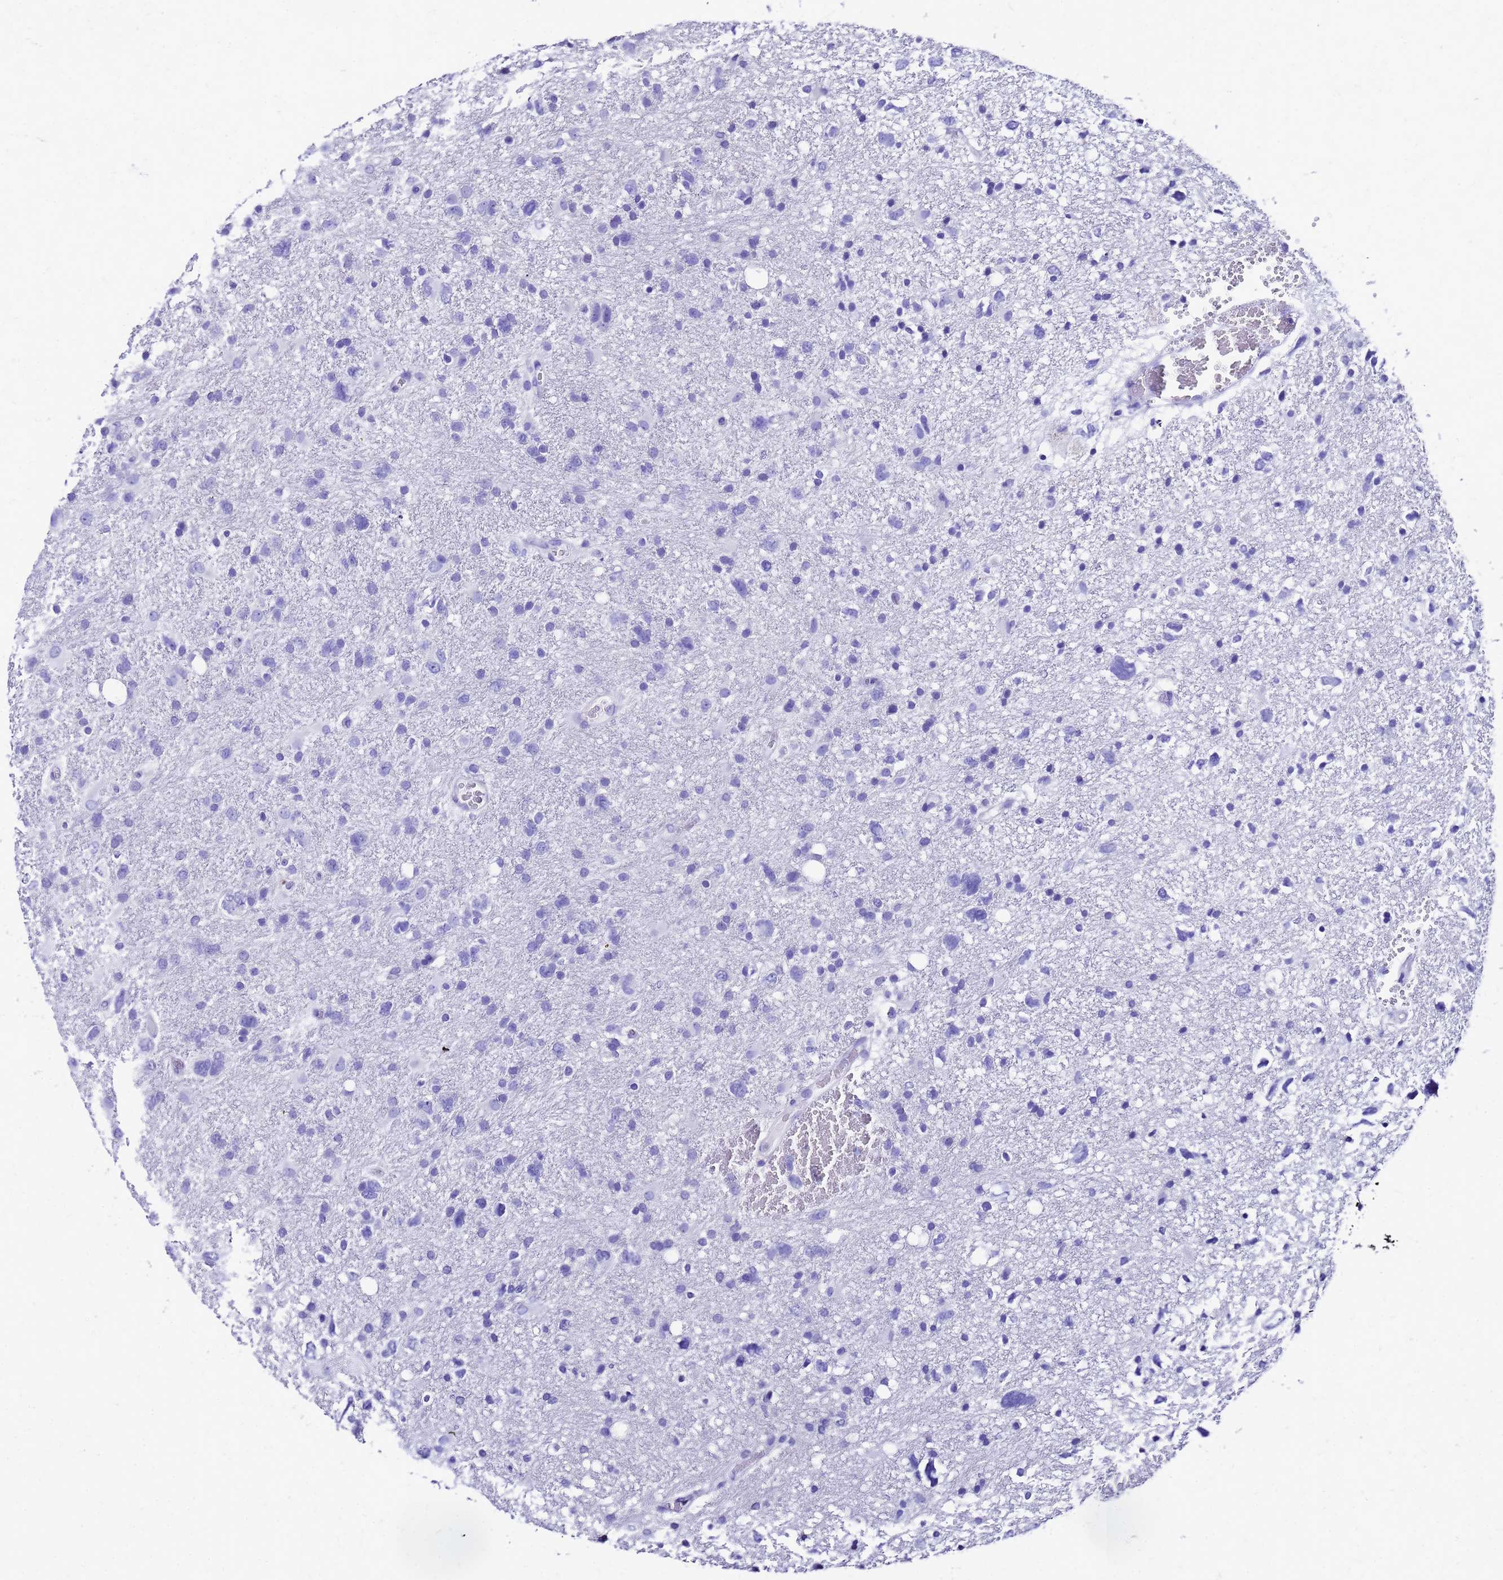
{"staining": {"intensity": "negative", "quantity": "none", "location": "none"}, "tissue": "glioma", "cell_type": "Tumor cells", "image_type": "cancer", "snomed": [{"axis": "morphology", "description": "Glioma, malignant, High grade"}, {"axis": "topography", "description": "Brain"}], "caption": "Malignant glioma (high-grade) was stained to show a protein in brown. There is no significant positivity in tumor cells.", "gene": "SMIM21", "patient": {"sex": "male", "age": 61}}